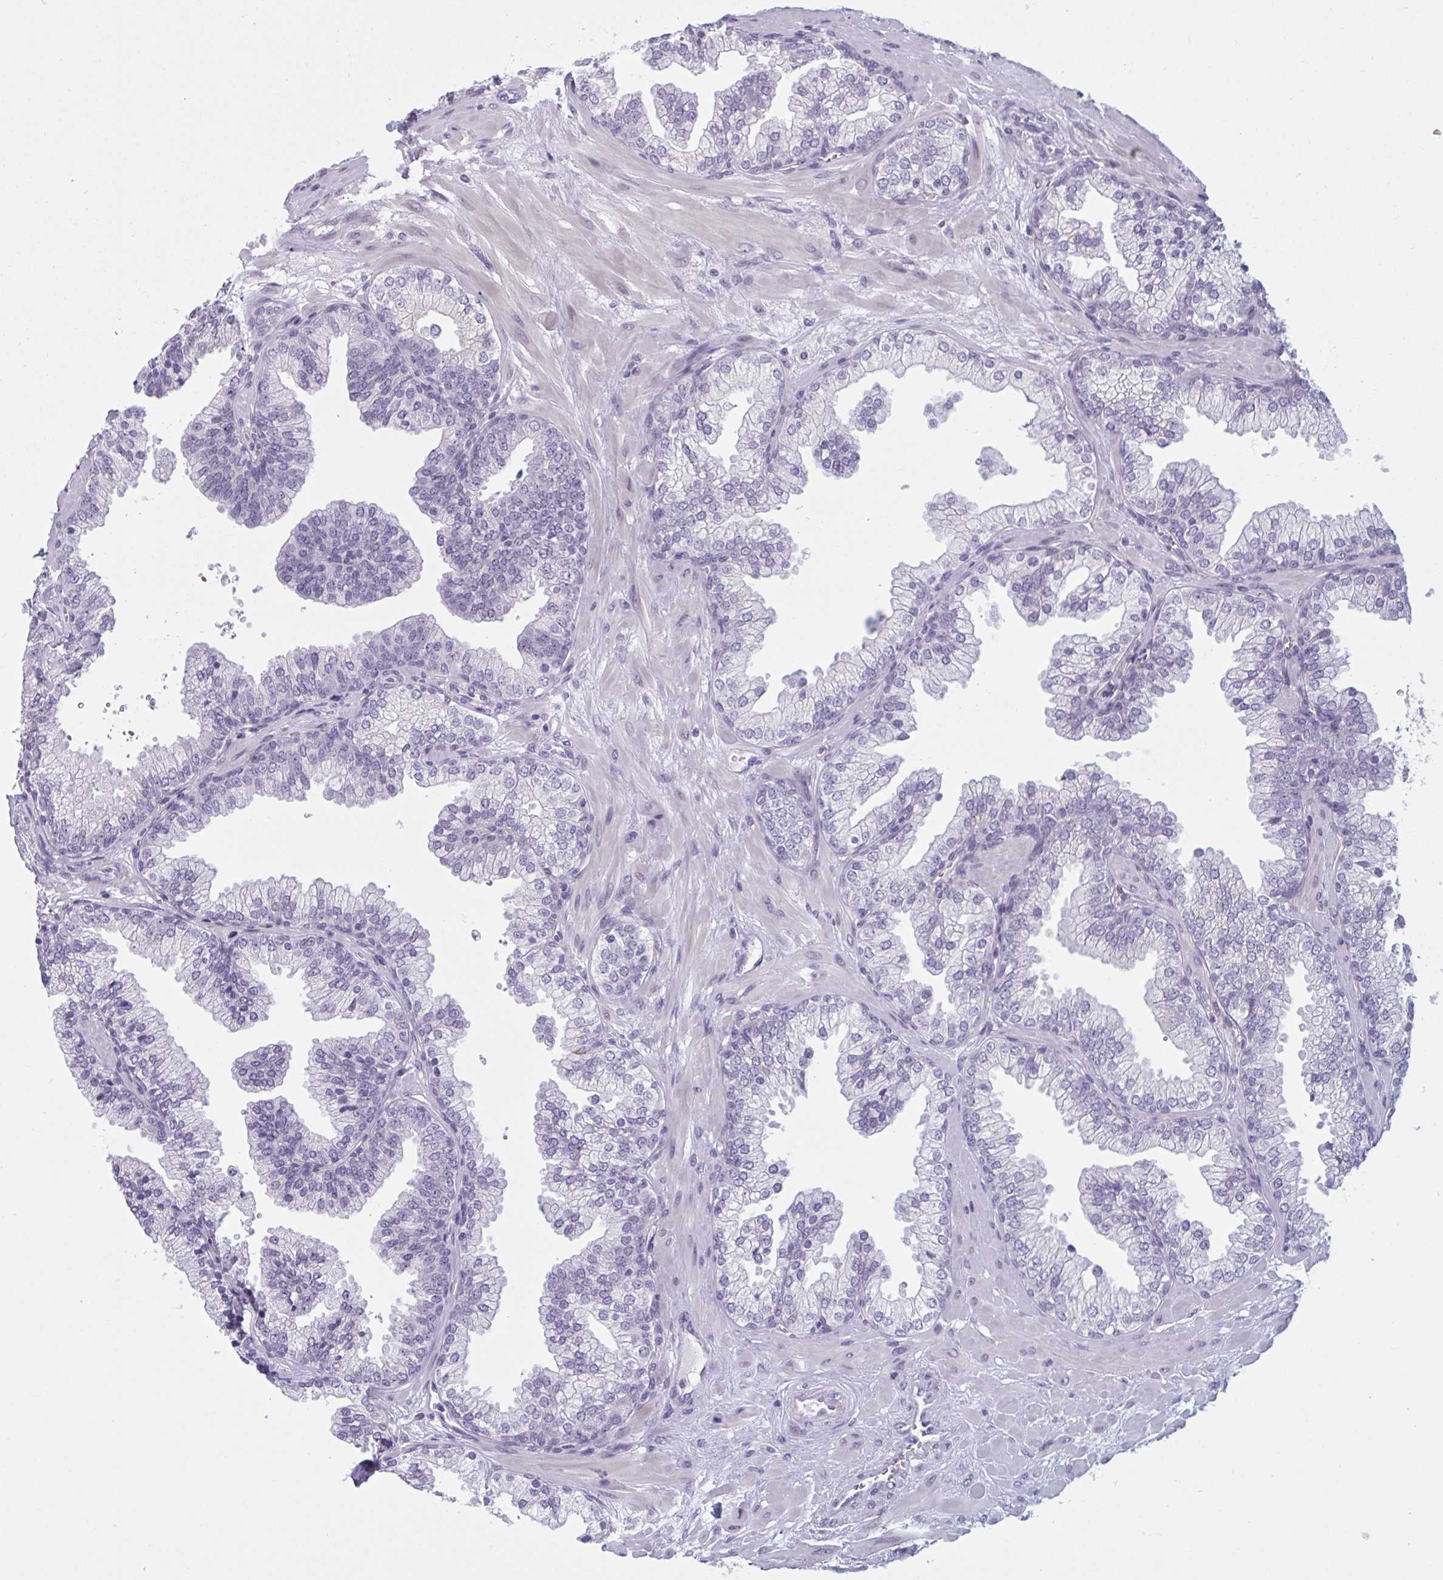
{"staining": {"intensity": "negative", "quantity": "none", "location": "none"}, "tissue": "prostate", "cell_type": "Glandular cells", "image_type": "normal", "snomed": [{"axis": "morphology", "description": "Normal tissue, NOS"}, {"axis": "topography", "description": "Prostate"}, {"axis": "topography", "description": "Peripheral nerve tissue"}], "caption": "Immunohistochemistry image of unremarkable prostate: prostate stained with DAB reveals no significant protein positivity in glandular cells. (Stains: DAB immunohistochemistry with hematoxylin counter stain, Microscopy: brightfield microscopy at high magnification).", "gene": "HSD11B2", "patient": {"sex": "male", "age": 61}}